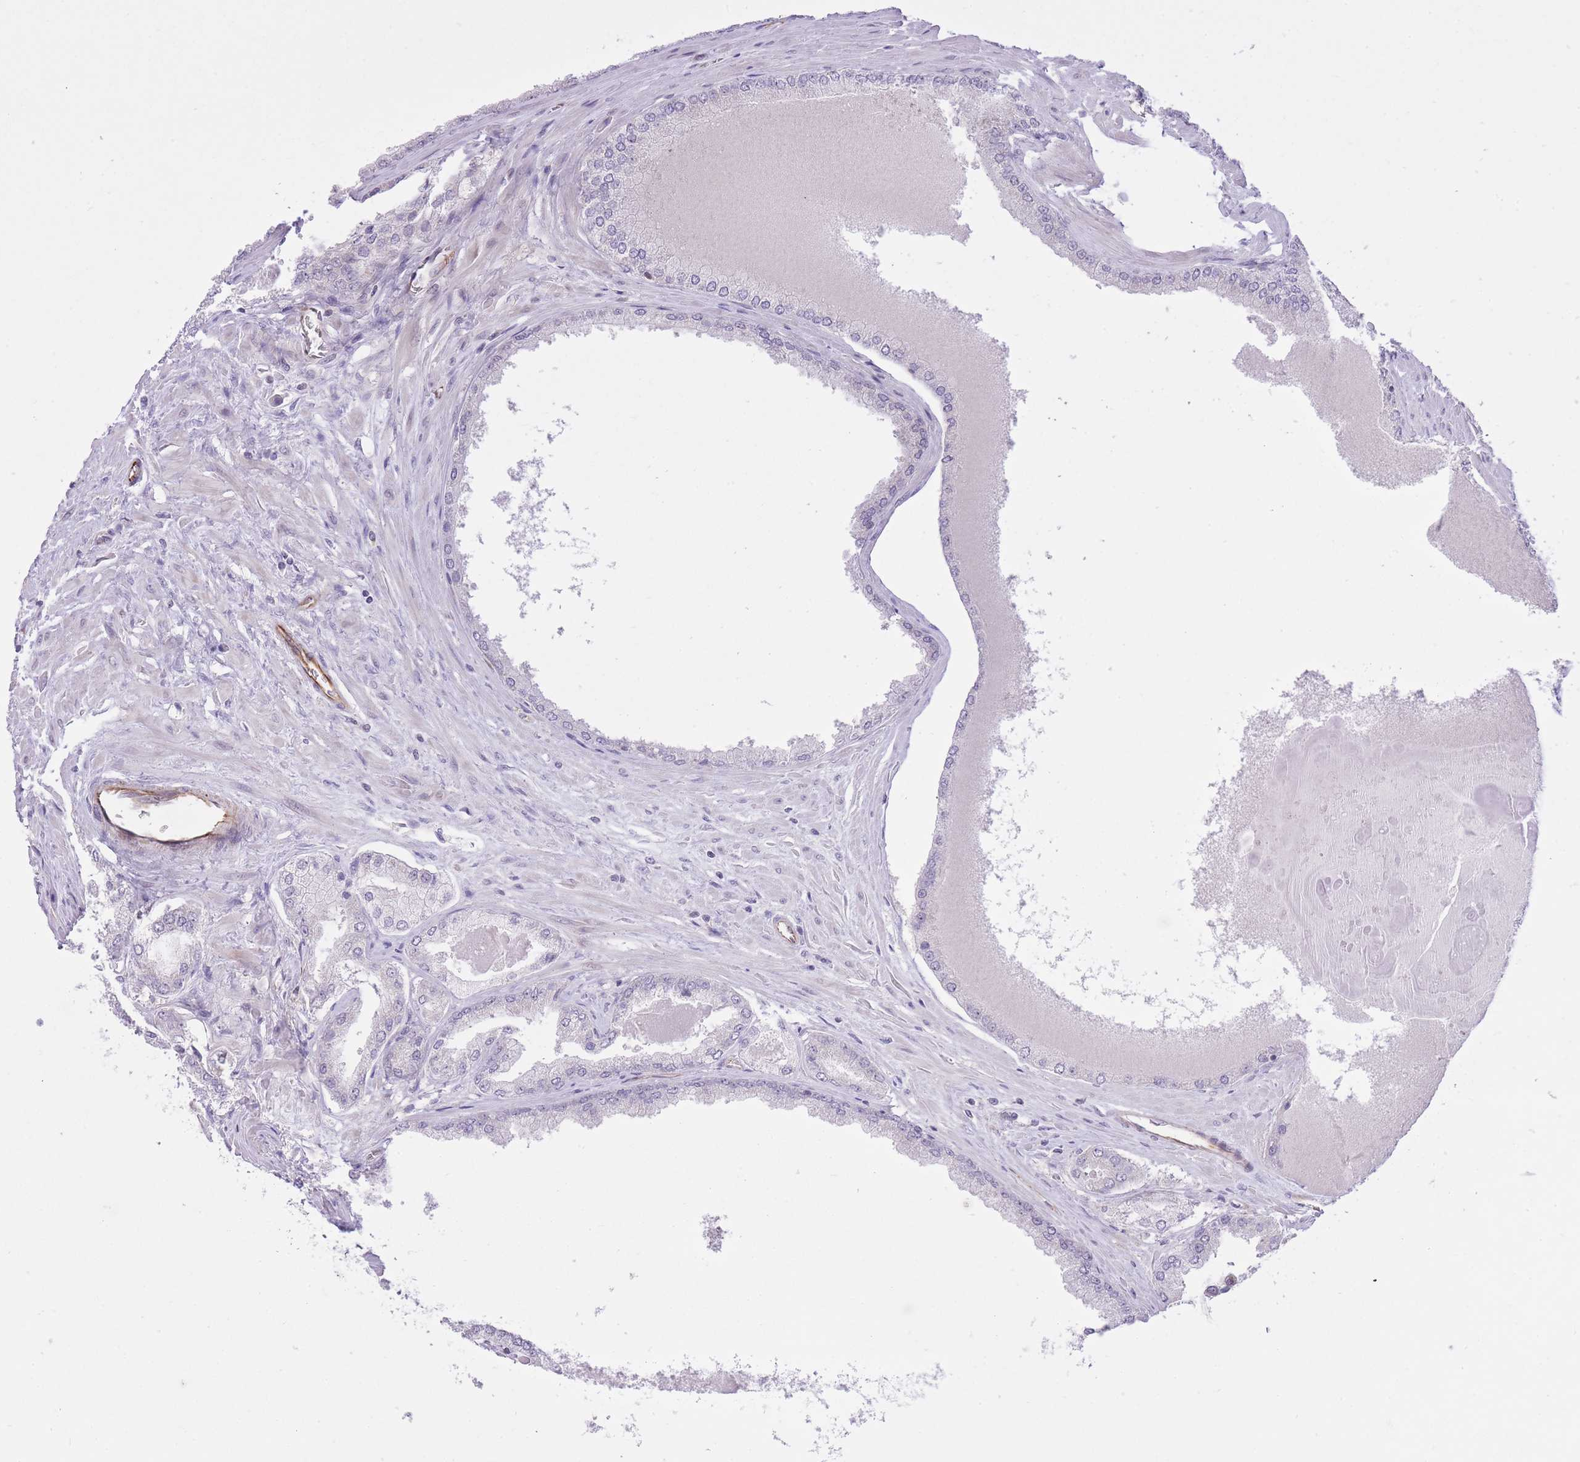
{"staining": {"intensity": "negative", "quantity": "none", "location": "none"}, "tissue": "prostate cancer", "cell_type": "Tumor cells", "image_type": "cancer", "snomed": [{"axis": "morphology", "description": "Adenocarcinoma, Low grade"}, {"axis": "topography", "description": "Prostate"}], "caption": "Tumor cells show no significant protein expression in prostate cancer (low-grade adenocarcinoma).", "gene": "ELL", "patient": {"sex": "male", "age": 68}}